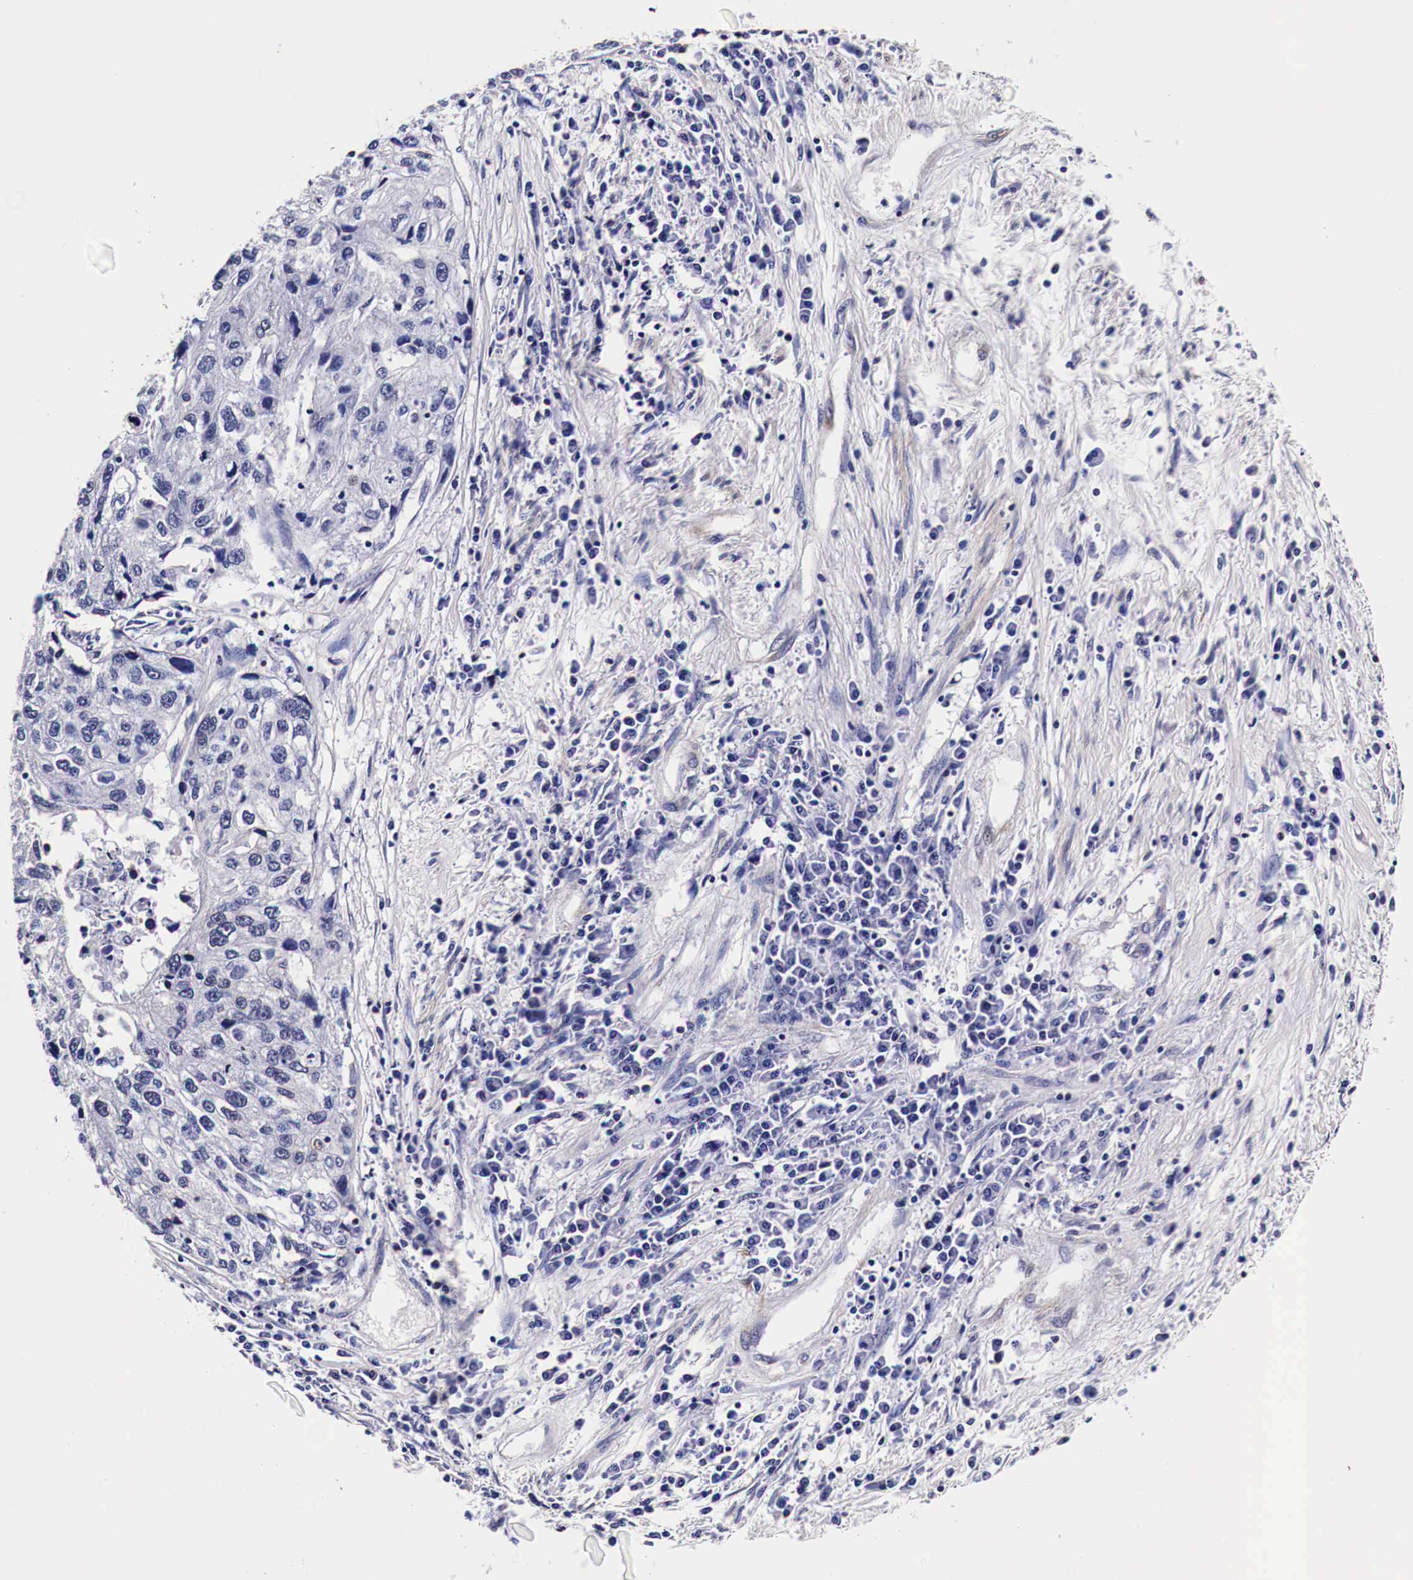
{"staining": {"intensity": "negative", "quantity": "none", "location": "none"}, "tissue": "cervical cancer", "cell_type": "Tumor cells", "image_type": "cancer", "snomed": [{"axis": "morphology", "description": "Squamous cell carcinoma, NOS"}, {"axis": "topography", "description": "Cervix"}], "caption": "High magnification brightfield microscopy of cervical squamous cell carcinoma stained with DAB (brown) and counterstained with hematoxylin (blue): tumor cells show no significant positivity.", "gene": "HSPB1", "patient": {"sex": "female", "age": 57}}